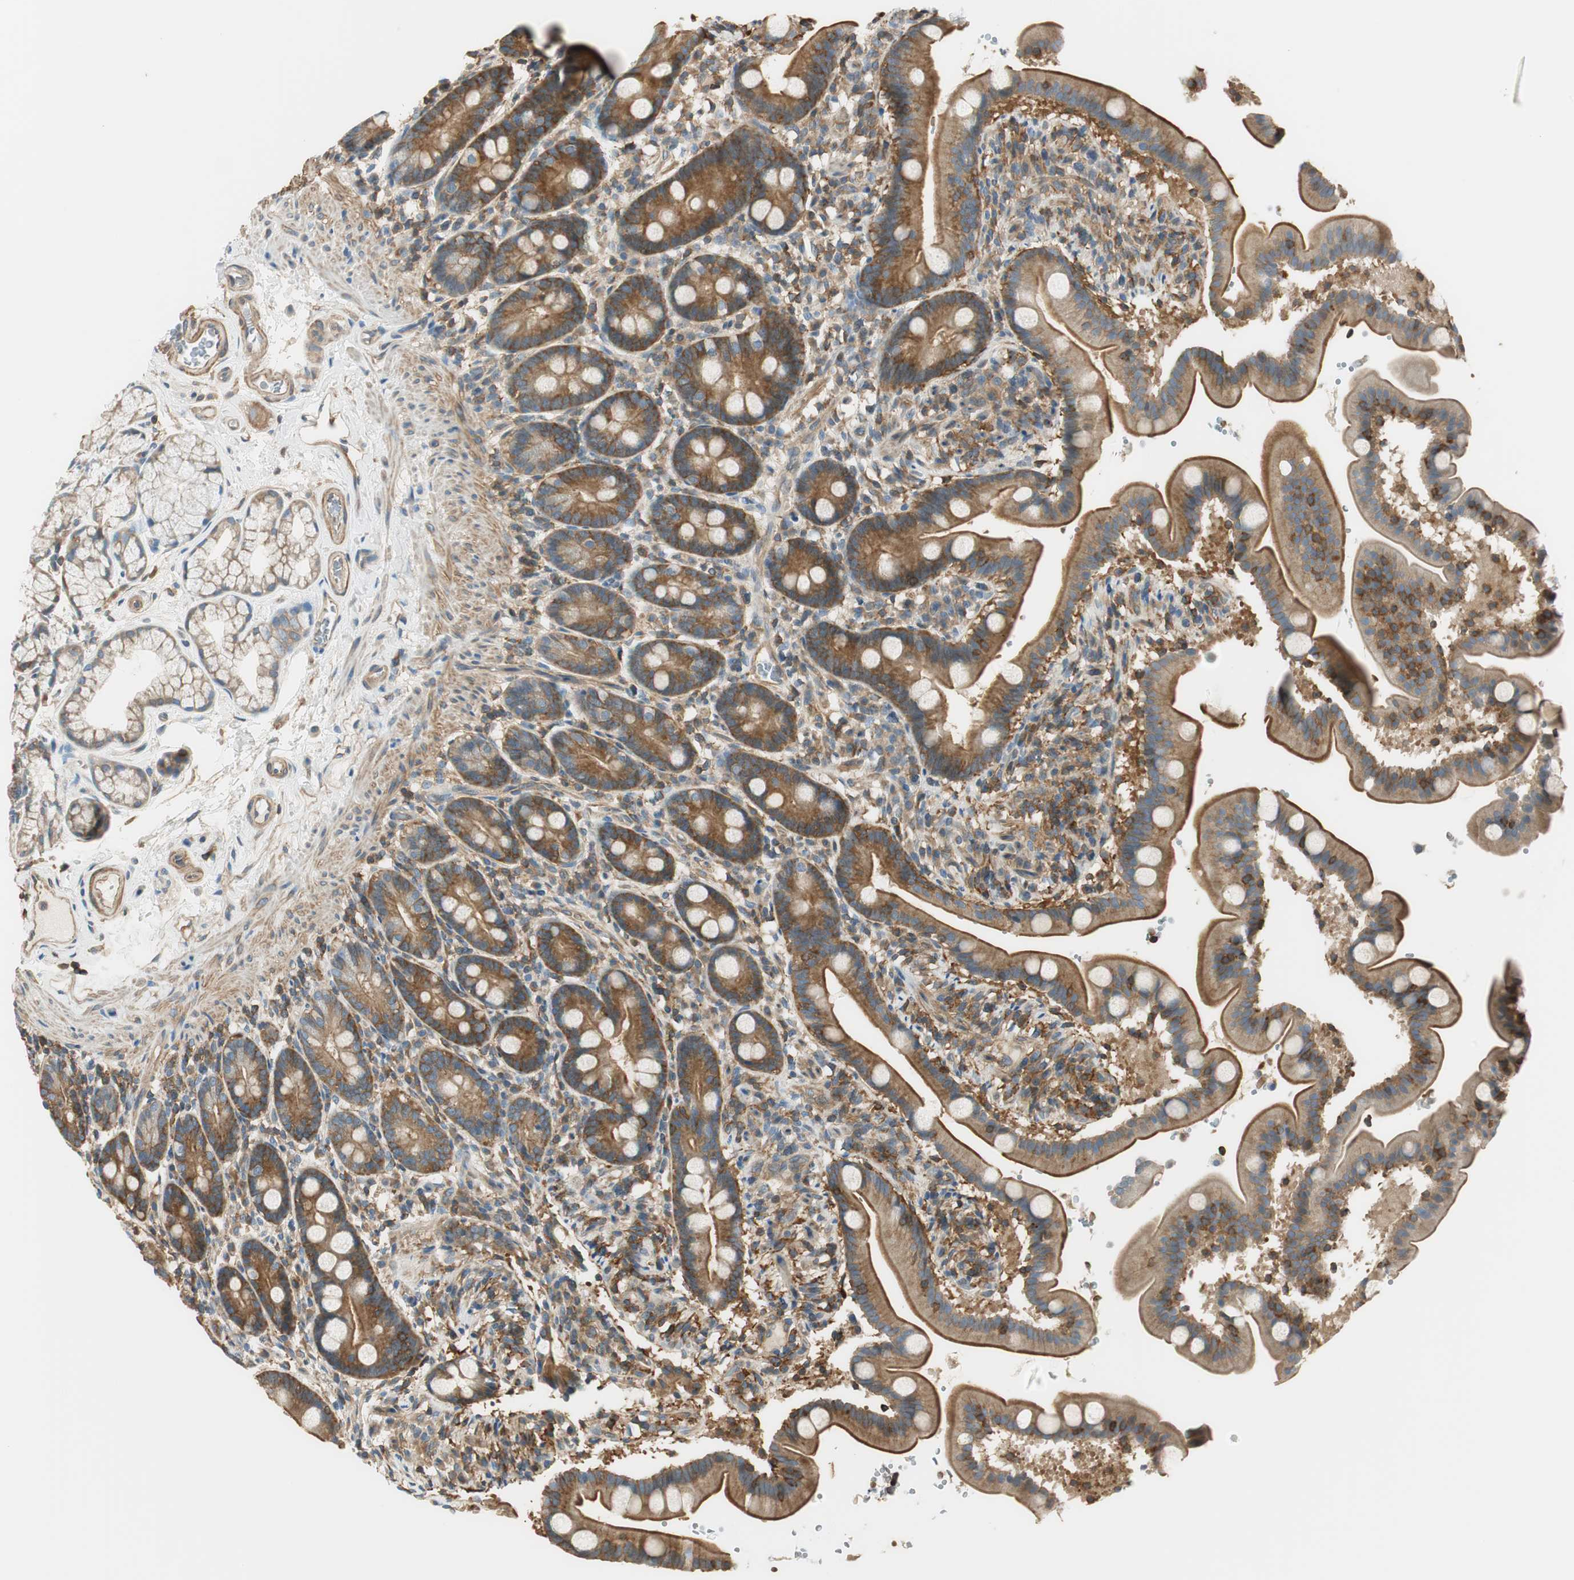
{"staining": {"intensity": "strong", "quantity": ">75%", "location": "cytoplasmic/membranous"}, "tissue": "duodenum", "cell_type": "Glandular cells", "image_type": "normal", "snomed": [{"axis": "morphology", "description": "Normal tissue, NOS"}, {"axis": "topography", "description": "Duodenum"}], "caption": "Duodenum stained with a brown dye shows strong cytoplasmic/membranous positive staining in about >75% of glandular cells.", "gene": "PI4K2B", "patient": {"sex": "male", "age": 54}}